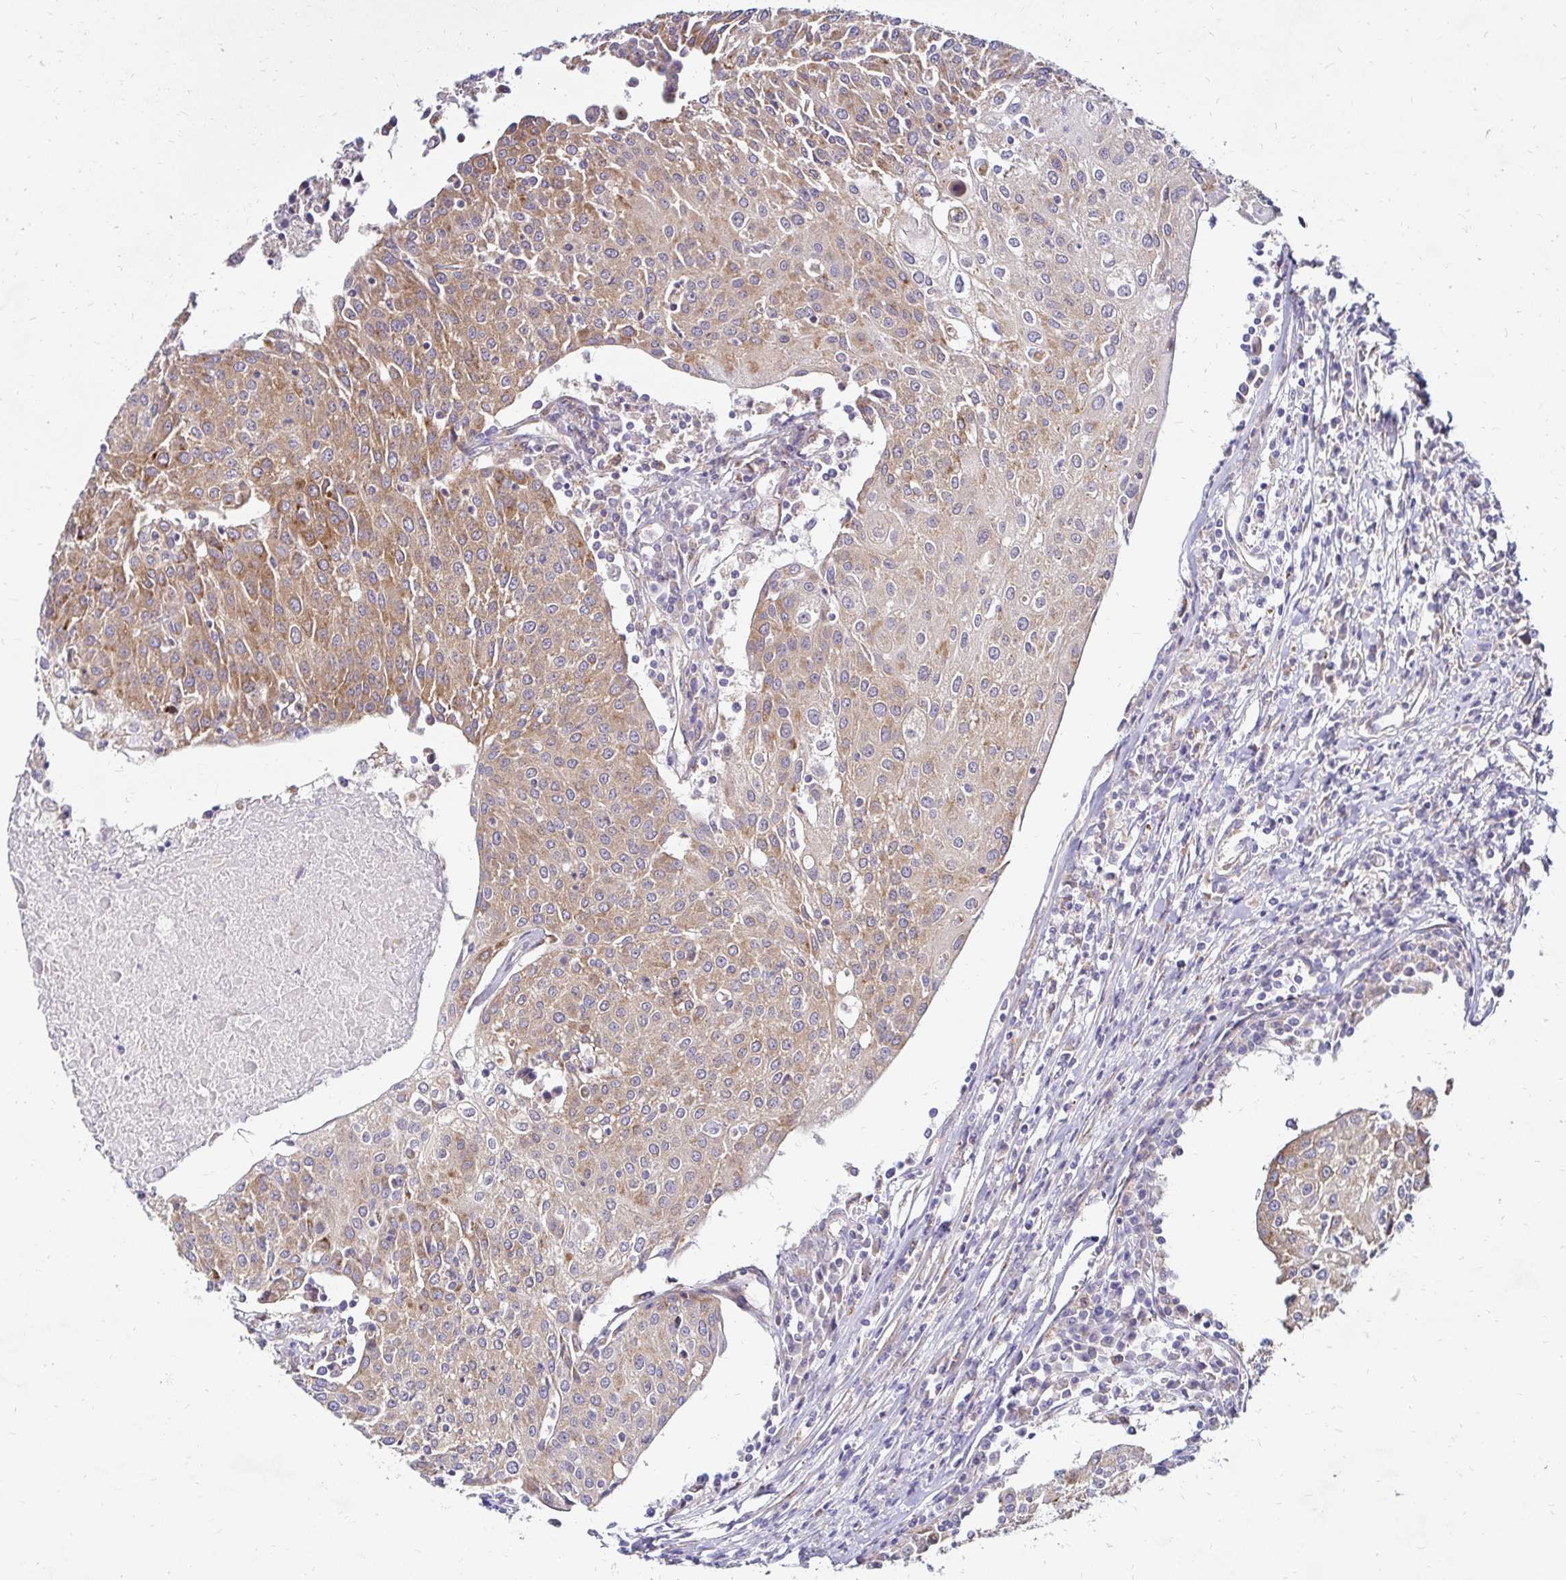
{"staining": {"intensity": "moderate", "quantity": ">75%", "location": "cytoplasmic/membranous"}, "tissue": "urothelial cancer", "cell_type": "Tumor cells", "image_type": "cancer", "snomed": [{"axis": "morphology", "description": "Urothelial carcinoma, High grade"}, {"axis": "topography", "description": "Urinary bladder"}], "caption": "The histopathology image exhibits a brown stain indicating the presence of a protein in the cytoplasmic/membranous of tumor cells in urothelial carcinoma (high-grade).", "gene": "IDUA", "patient": {"sex": "female", "age": 85}}